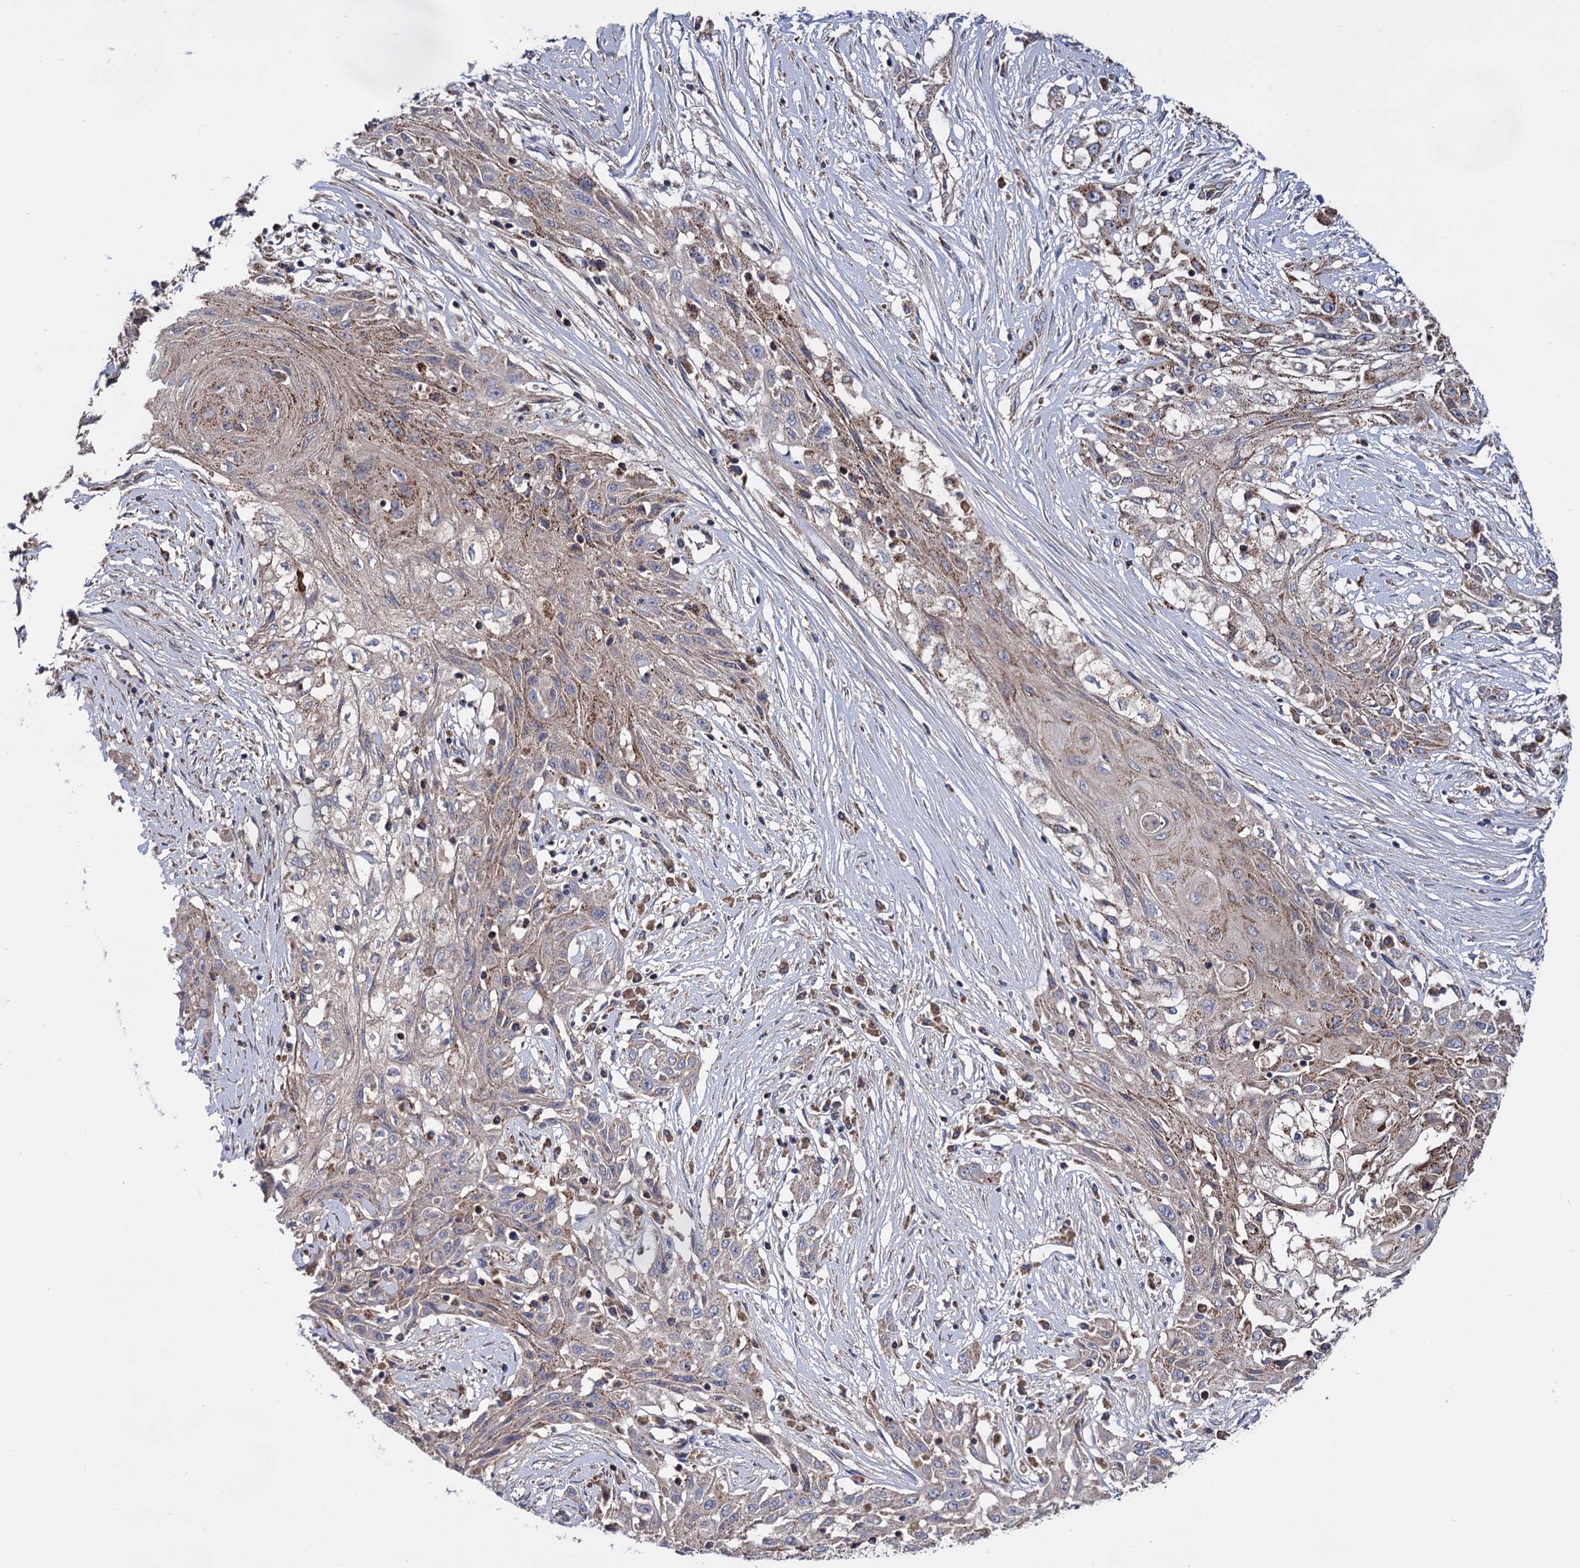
{"staining": {"intensity": "negative", "quantity": "none", "location": "none"}, "tissue": "skin cancer", "cell_type": "Tumor cells", "image_type": "cancer", "snomed": [{"axis": "morphology", "description": "Squamous cell carcinoma, NOS"}, {"axis": "morphology", "description": "Squamous cell carcinoma, metastatic, NOS"}, {"axis": "topography", "description": "Skin"}, {"axis": "topography", "description": "Lymph node"}], "caption": "Image shows no significant protein staining in tumor cells of skin cancer.", "gene": "IQCH", "patient": {"sex": "male", "age": 75}}